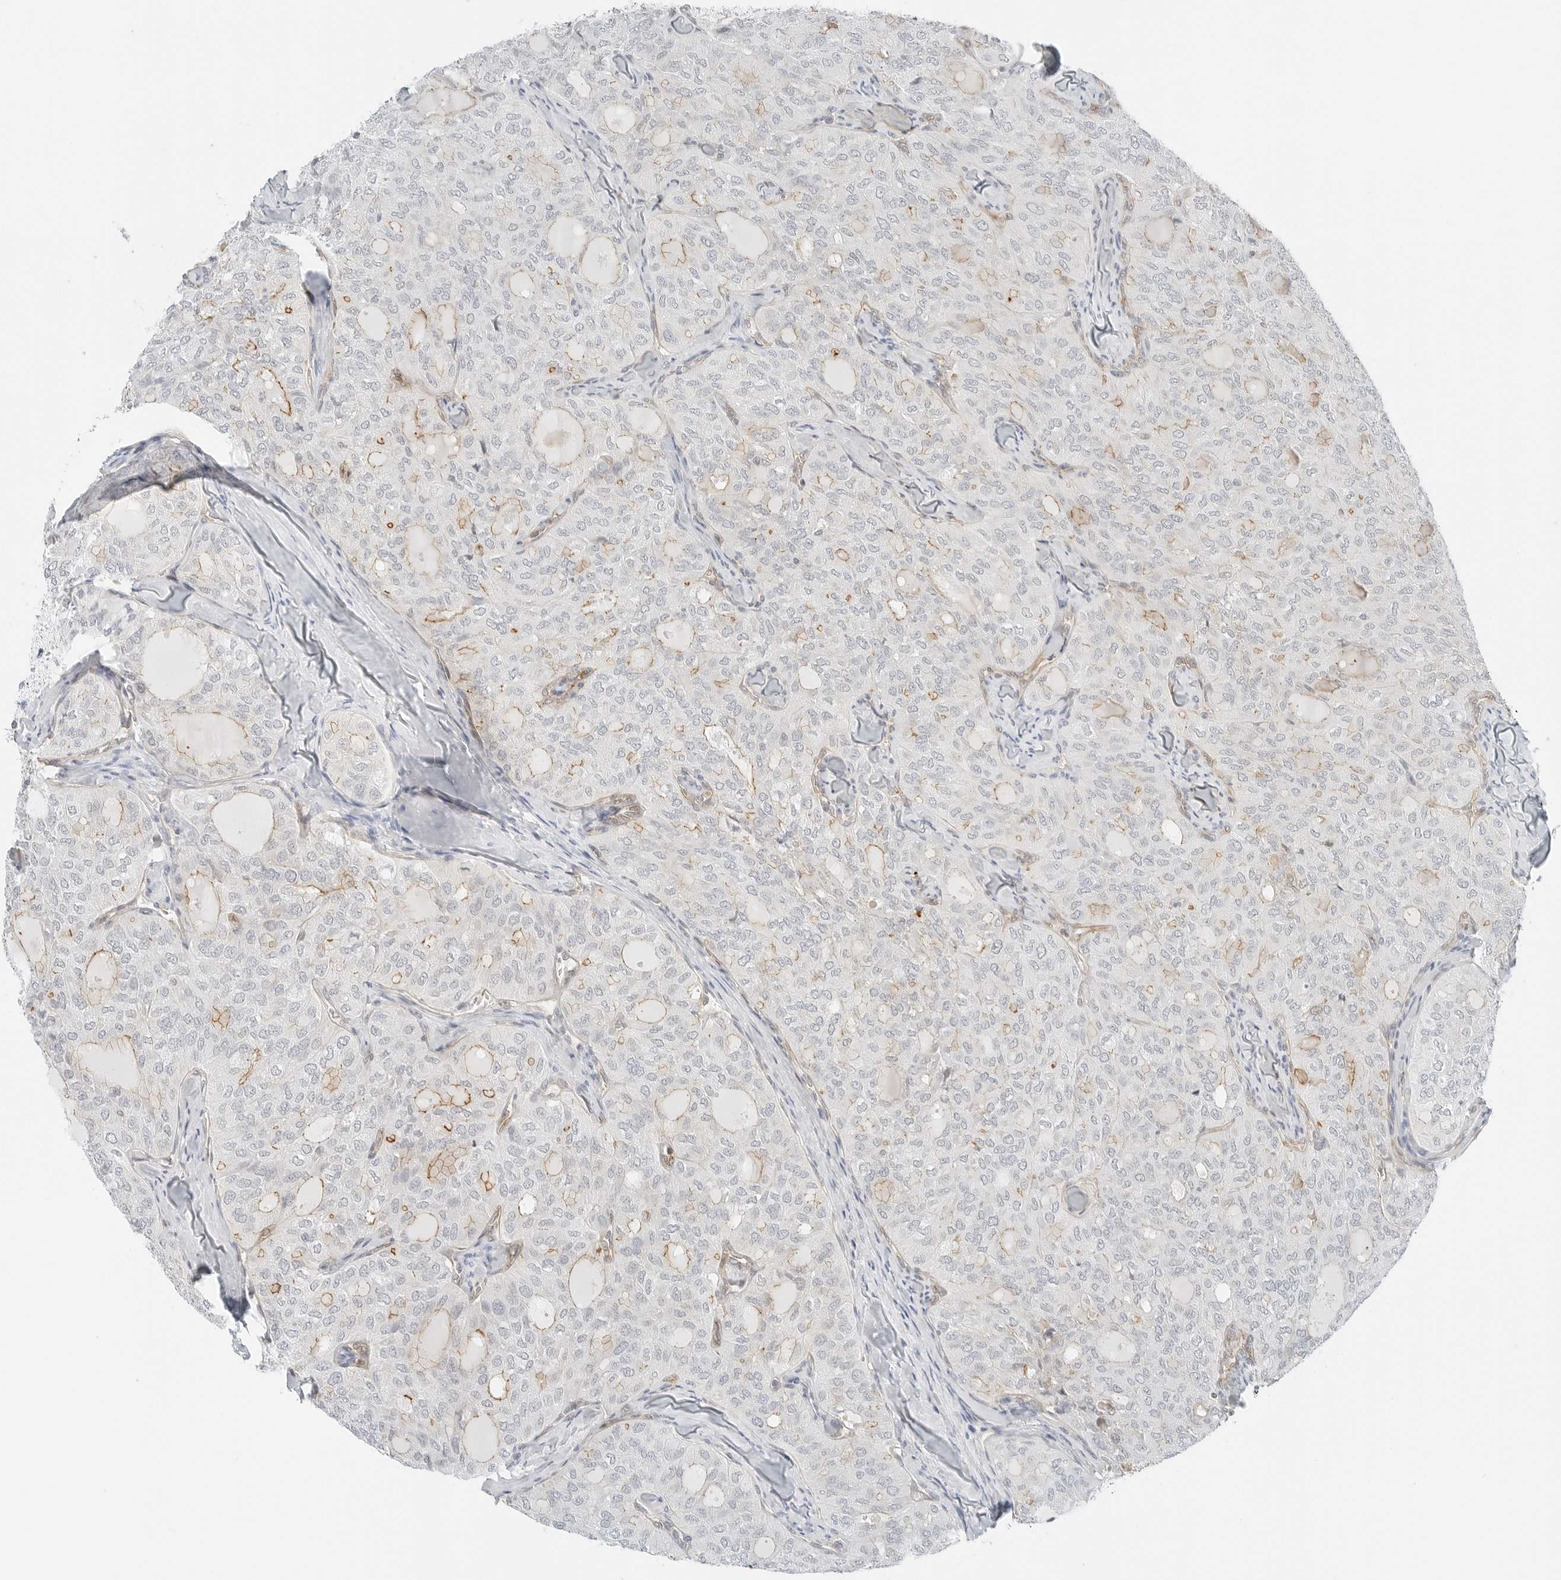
{"staining": {"intensity": "moderate", "quantity": "25%-75%", "location": "cytoplasmic/membranous"}, "tissue": "thyroid cancer", "cell_type": "Tumor cells", "image_type": "cancer", "snomed": [{"axis": "morphology", "description": "Follicular adenoma carcinoma, NOS"}, {"axis": "topography", "description": "Thyroid gland"}], "caption": "Human follicular adenoma carcinoma (thyroid) stained with a protein marker exhibits moderate staining in tumor cells.", "gene": "IQCC", "patient": {"sex": "male", "age": 75}}